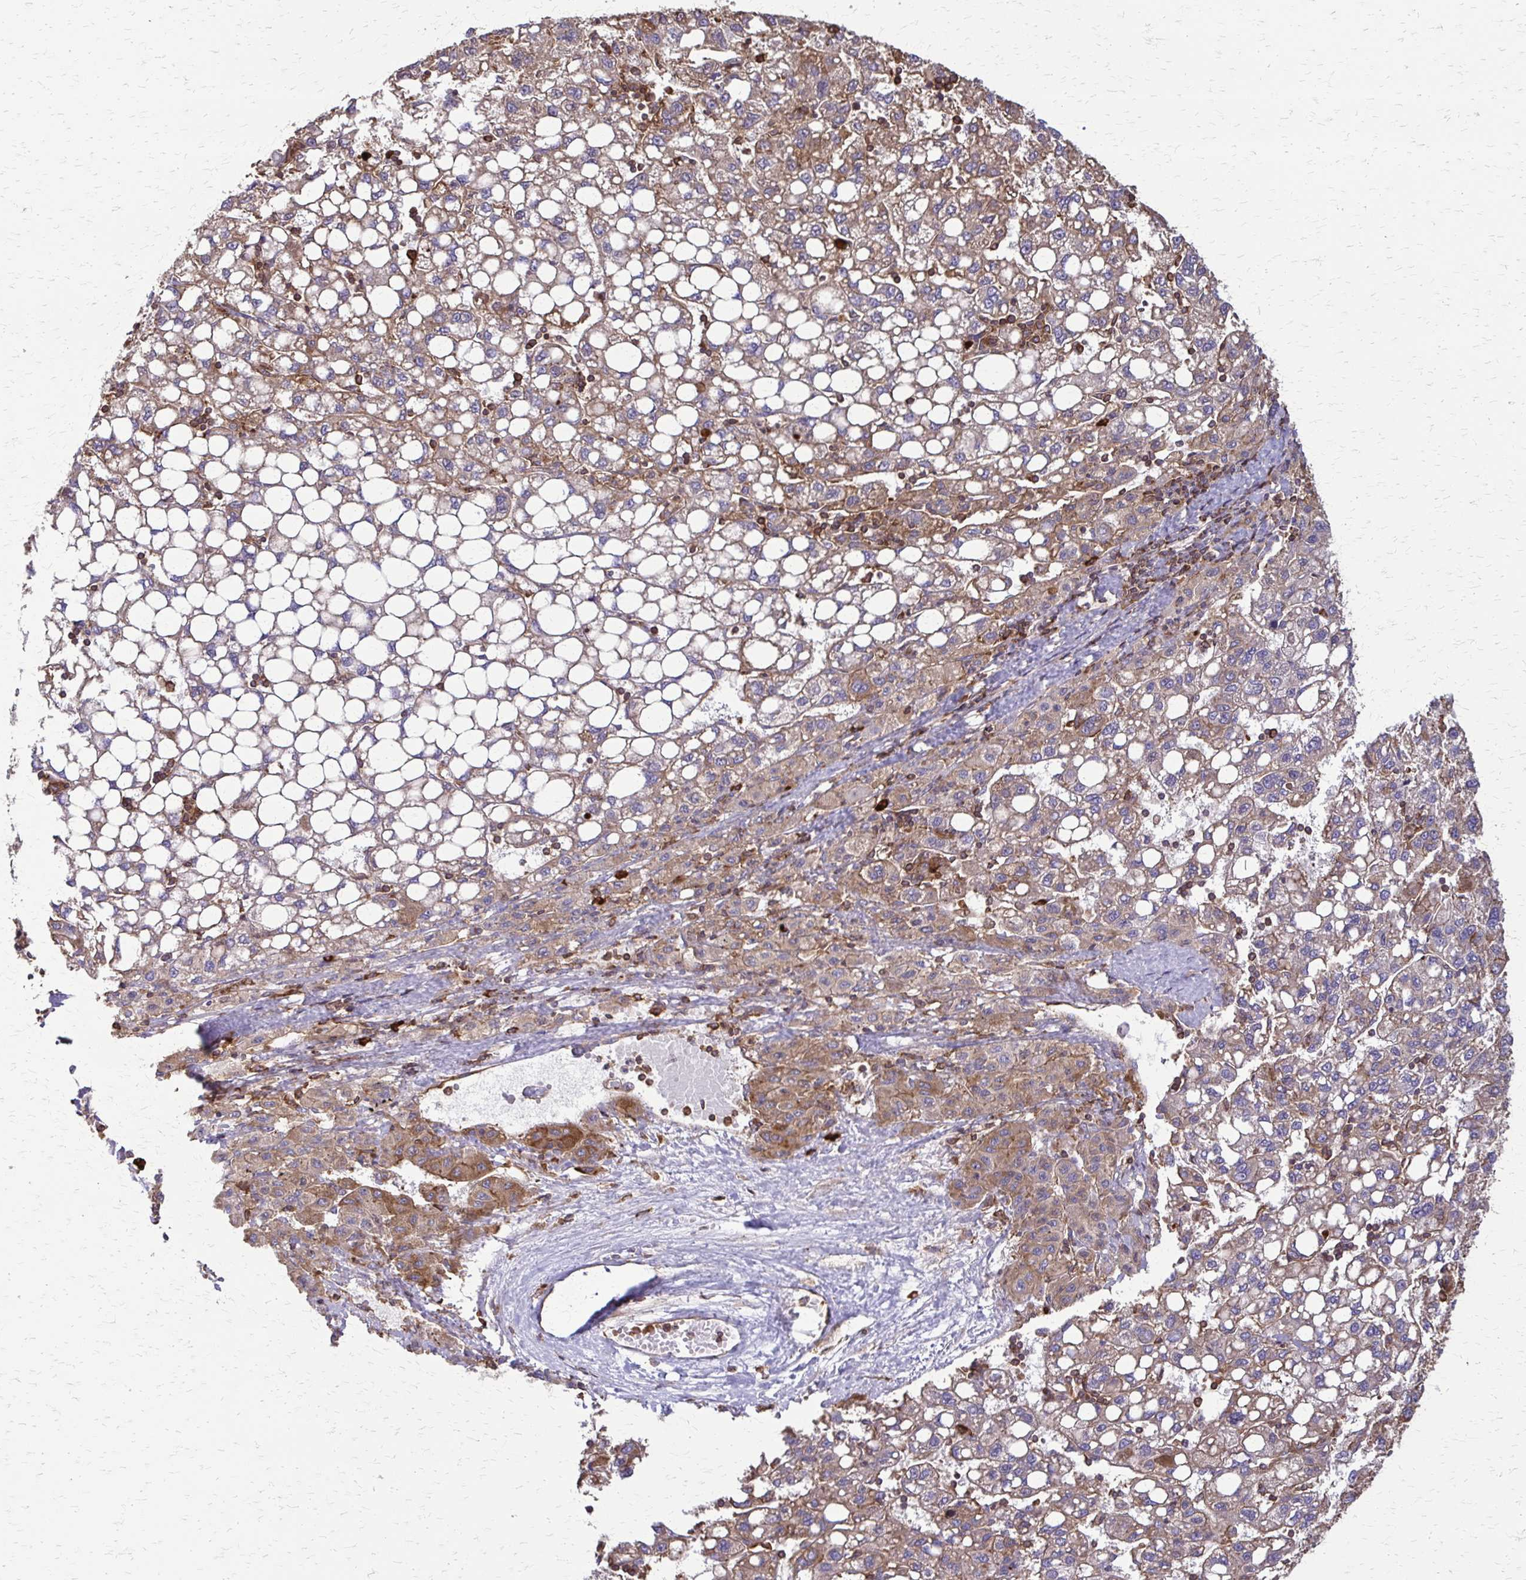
{"staining": {"intensity": "moderate", "quantity": "25%-75%", "location": "cytoplasmic/membranous"}, "tissue": "liver cancer", "cell_type": "Tumor cells", "image_type": "cancer", "snomed": [{"axis": "morphology", "description": "Carcinoma, Hepatocellular, NOS"}, {"axis": "topography", "description": "Liver"}], "caption": "The micrograph demonstrates immunohistochemical staining of liver cancer. There is moderate cytoplasmic/membranous expression is appreciated in approximately 25%-75% of tumor cells. Using DAB (3,3'-diaminobenzidine) (brown) and hematoxylin (blue) stains, captured at high magnification using brightfield microscopy.", "gene": "EEF2", "patient": {"sex": "female", "age": 82}}